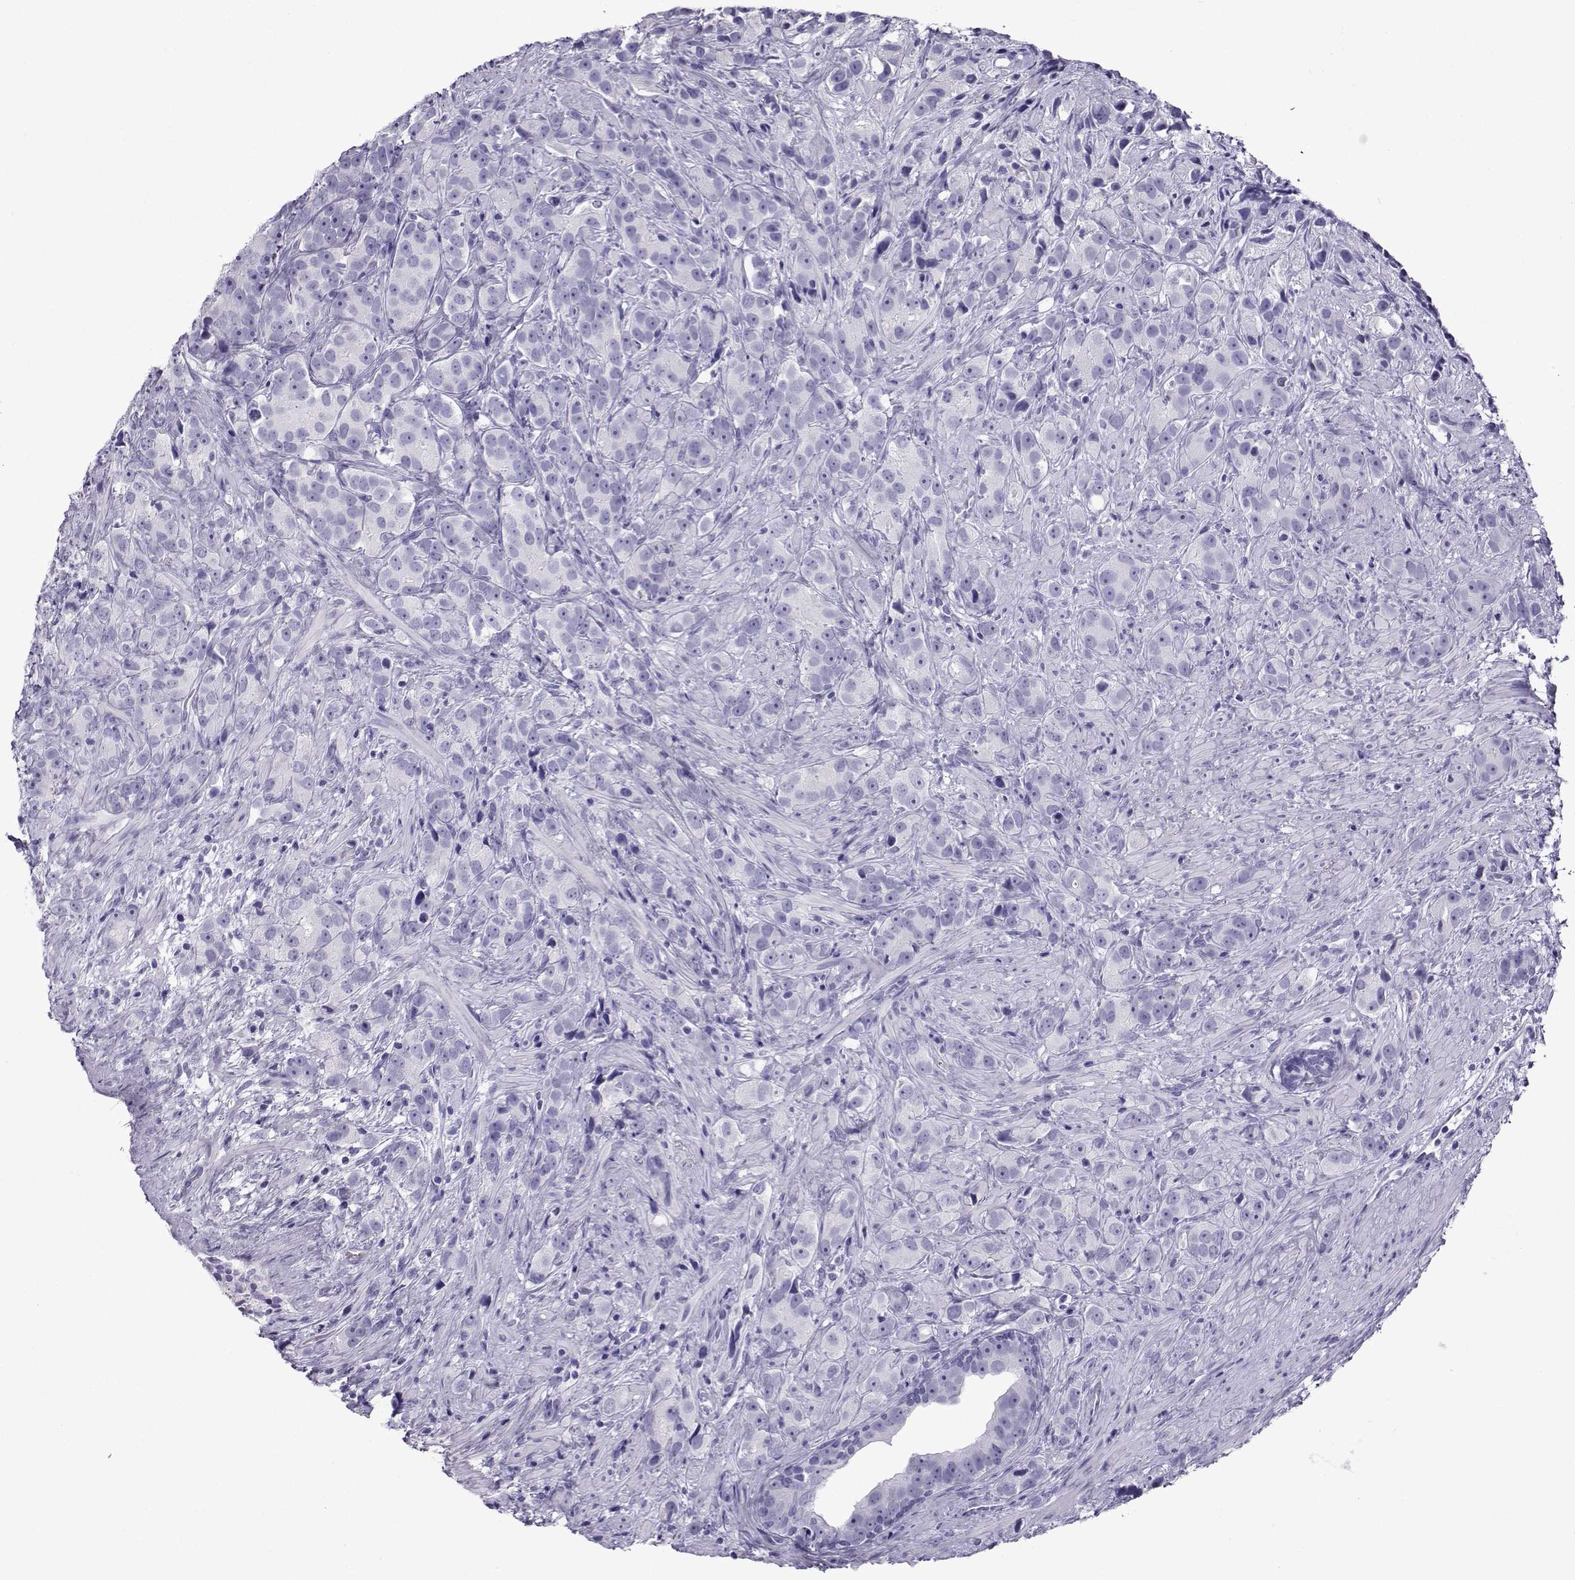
{"staining": {"intensity": "negative", "quantity": "none", "location": "none"}, "tissue": "prostate cancer", "cell_type": "Tumor cells", "image_type": "cancer", "snomed": [{"axis": "morphology", "description": "Adenocarcinoma, High grade"}, {"axis": "topography", "description": "Prostate"}], "caption": "Tumor cells are negative for brown protein staining in prostate cancer.", "gene": "CRYBB1", "patient": {"sex": "male", "age": 90}}